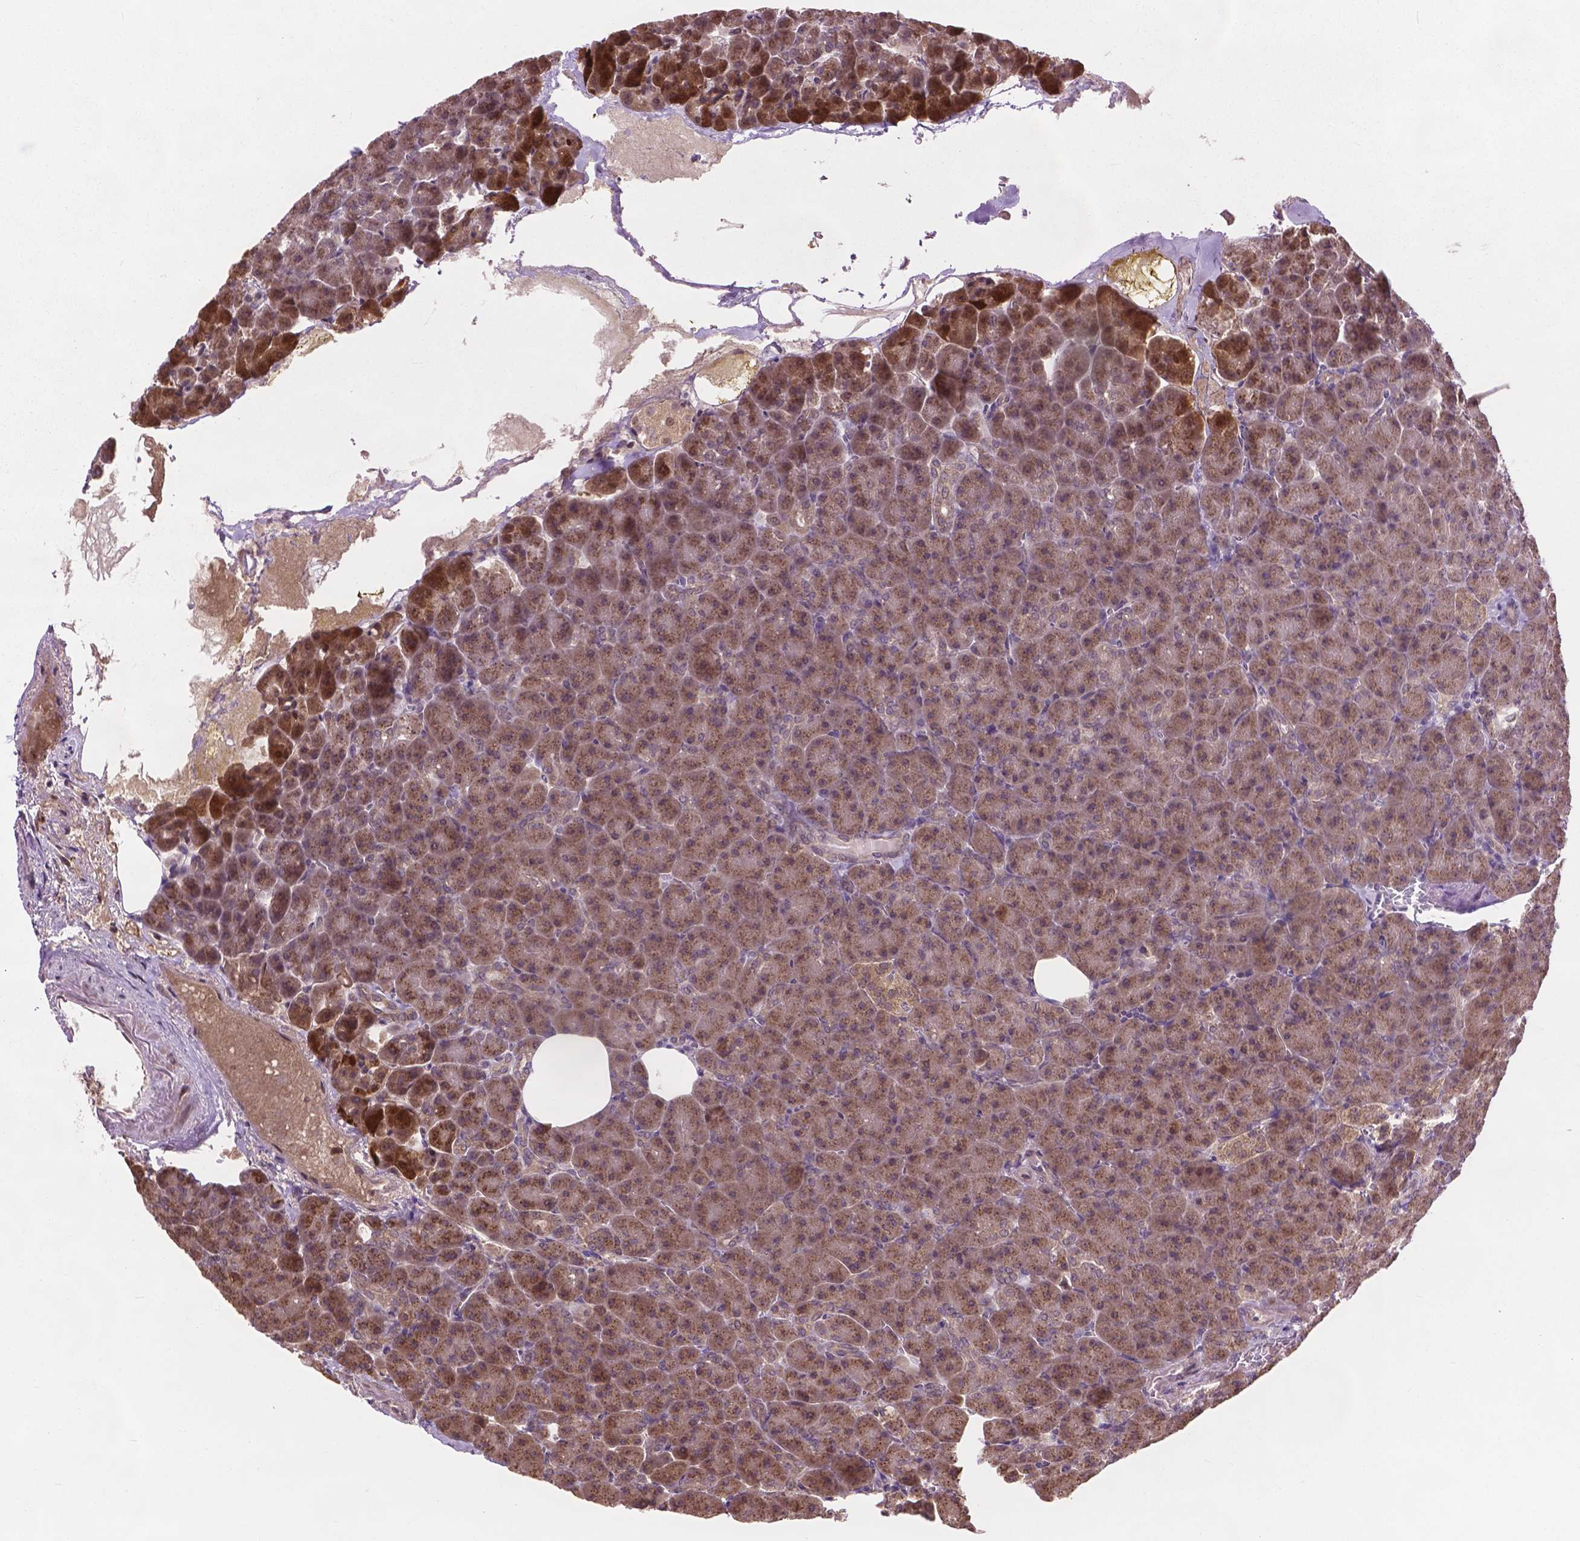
{"staining": {"intensity": "moderate", "quantity": ">75%", "location": "cytoplasmic/membranous"}, "tissue": "pancreas", "cell_type": "Exocrine glandular cells", "image_type": "normal", "snomed": [{"axis": "morphology", "description": "Normal tissue, NOS"}, {"axis": "topography", "description": "Pancreas"}], "caption": "Moderate cytoplasmic/membranous expression is appreciated in approximately >75% of exocrine glandular cells in normal pancreas. Using DAB (brown) and hematoxylin (blue) stains, captured at high magnification using brightfield microscopy.", "gene": "PPP1CB", "patient": {"sex": "female", "age": 74}}